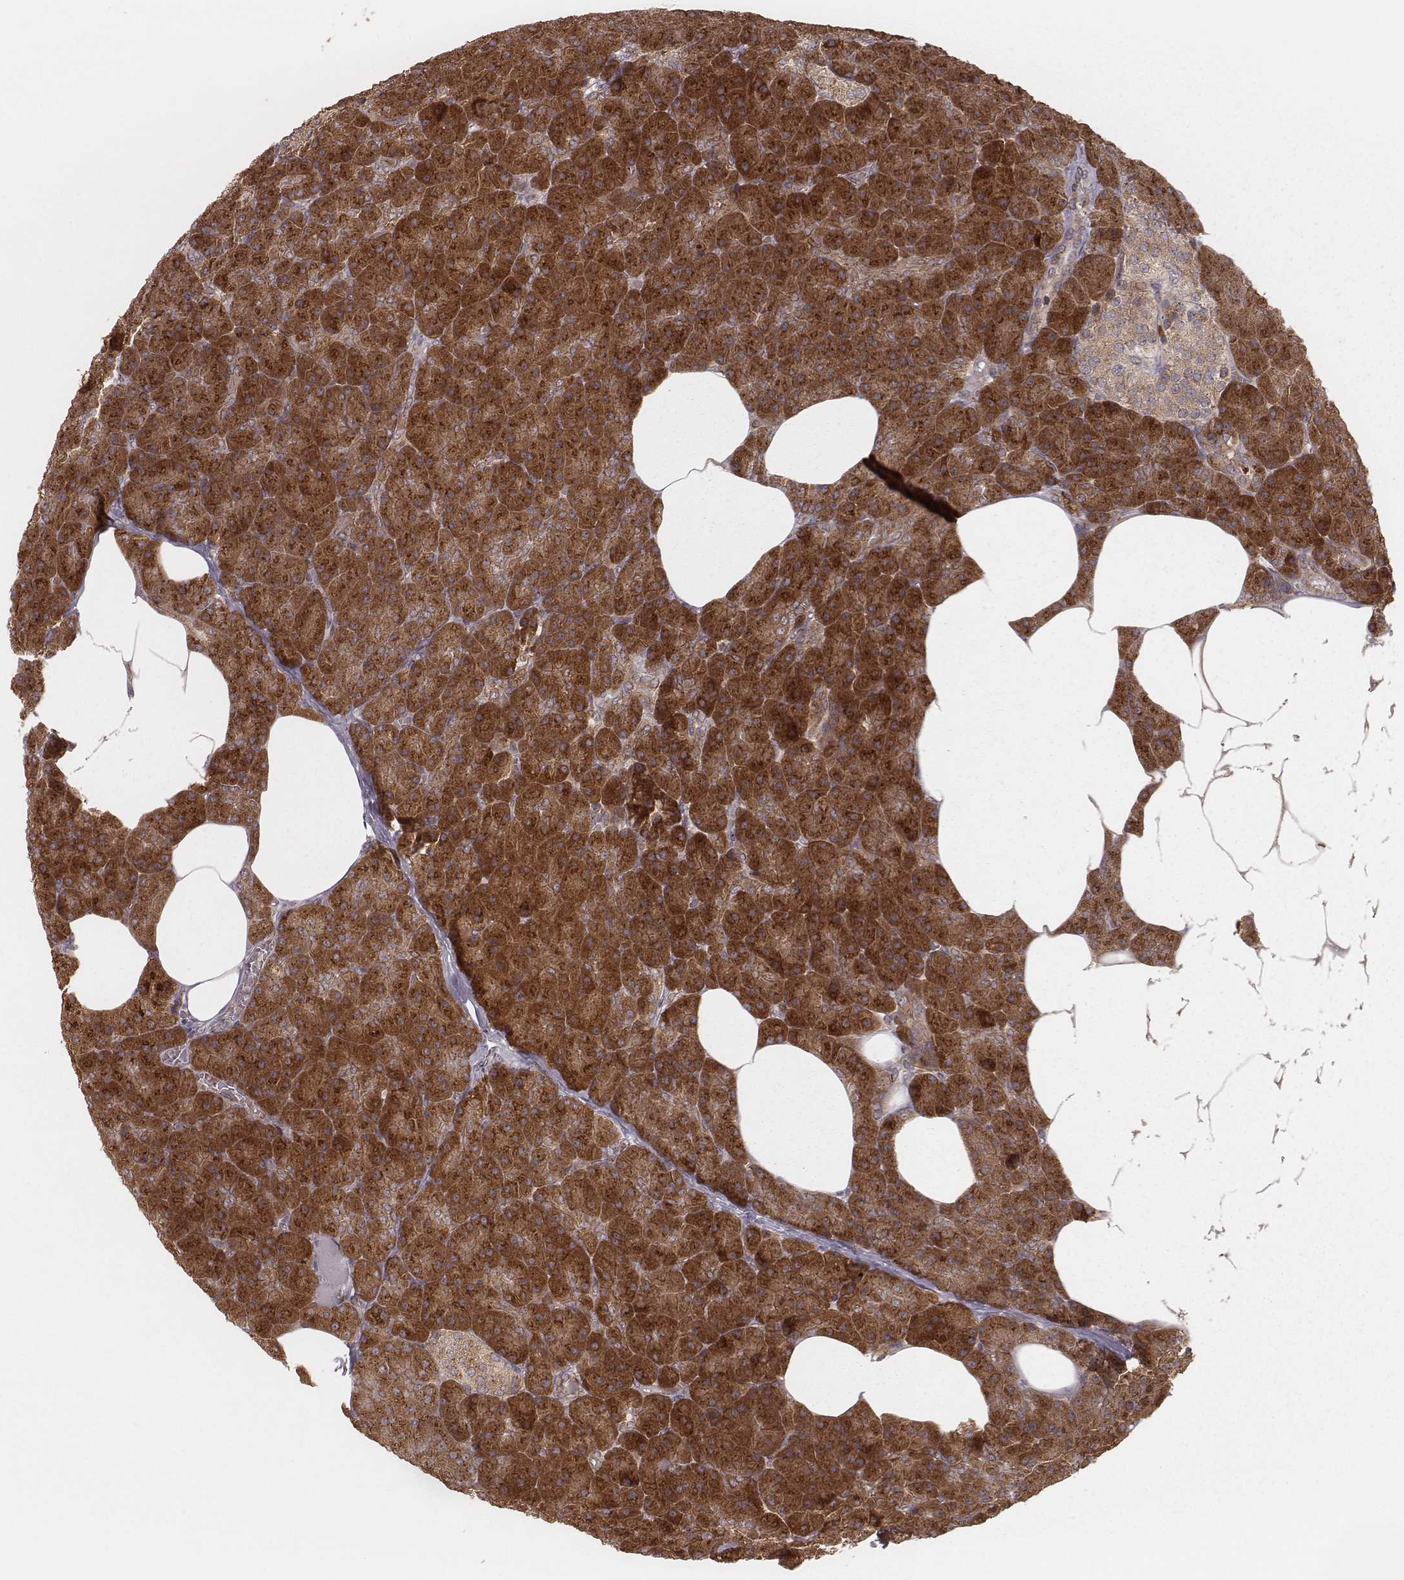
{"staining": {"intensity": "strong", "quantity": ">75%", "location": "cytoplasmic/membranous"}, "tissue": "pancreas", "cell_type": "Exocrine glandular cells", "image_type": "normal", "snomed": [{"axis": "morphology", "description": "Normal tissue, NOS"}, {"axis": "topography", "description": "Pancreas"}], "caption": "Brown immunohistochemical staining in unremarkable human pancreas reveals strong cytoplasmic/membranous staining in about >75% of exocrine glandular cells. (IHC, brightfield microscopy, high magnification).", "gene": "MYO19", "patient": {"sex": "female", "age": 45}}